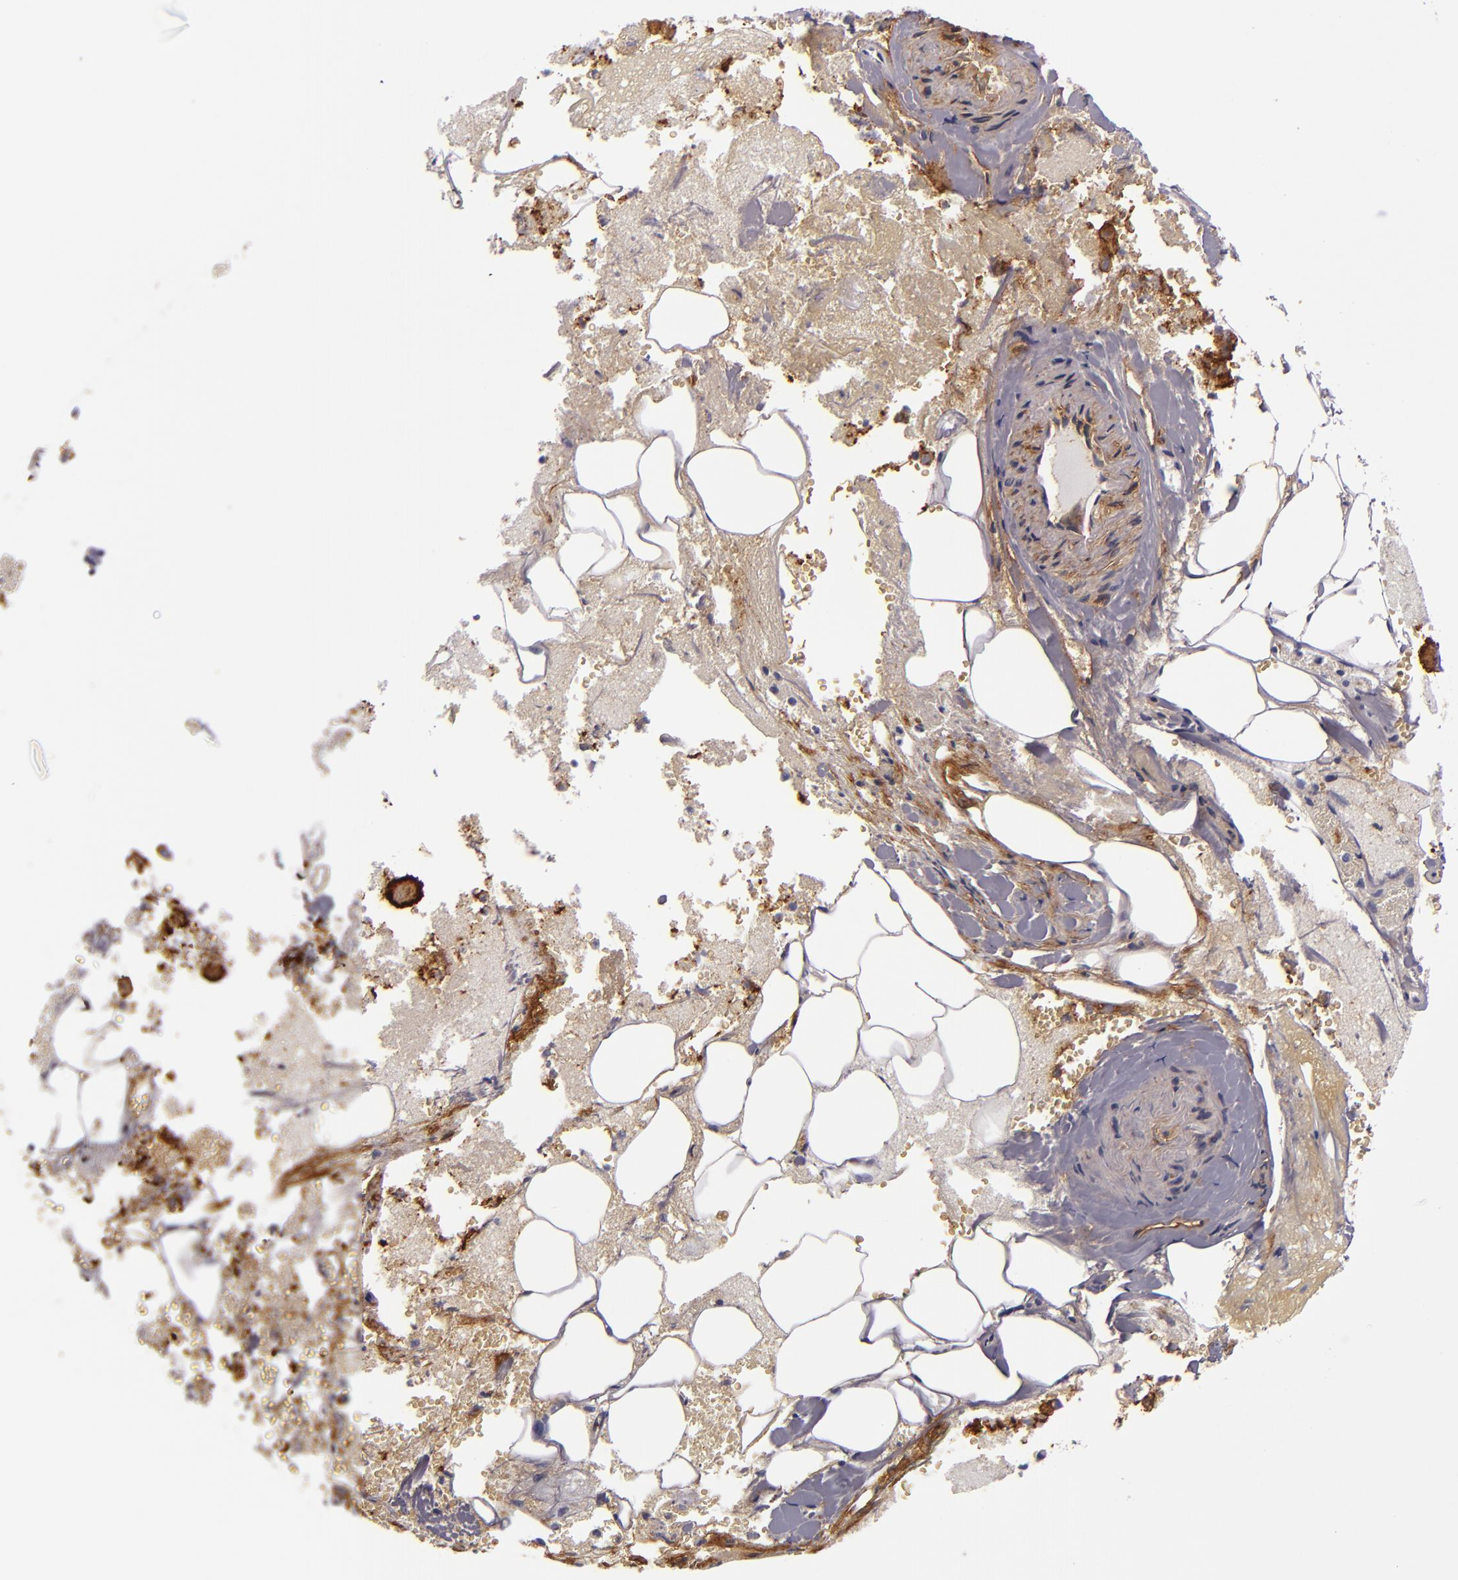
{"staining": {"intensity": "moderate", "quantity": ">75%", "location": "cytoplasmic/membranous"}, "tissue": "adrenal gland", "cell_type": "Glandular cells", "image_type": "normal", "snomed": [{"axis": "morphology", "description": "Normal tissue, NOS"}, {"axis": "topography", "description": "Adrenal gland"}], "caption": "Benign adrenal gland was stained to show a protein in brown. There is medium levels of moderate cytoplasmic/membranous expression in approximately >75% of glandular cells.", "gene": "CD9", "patient": {"sex": "female", "age": 71}}